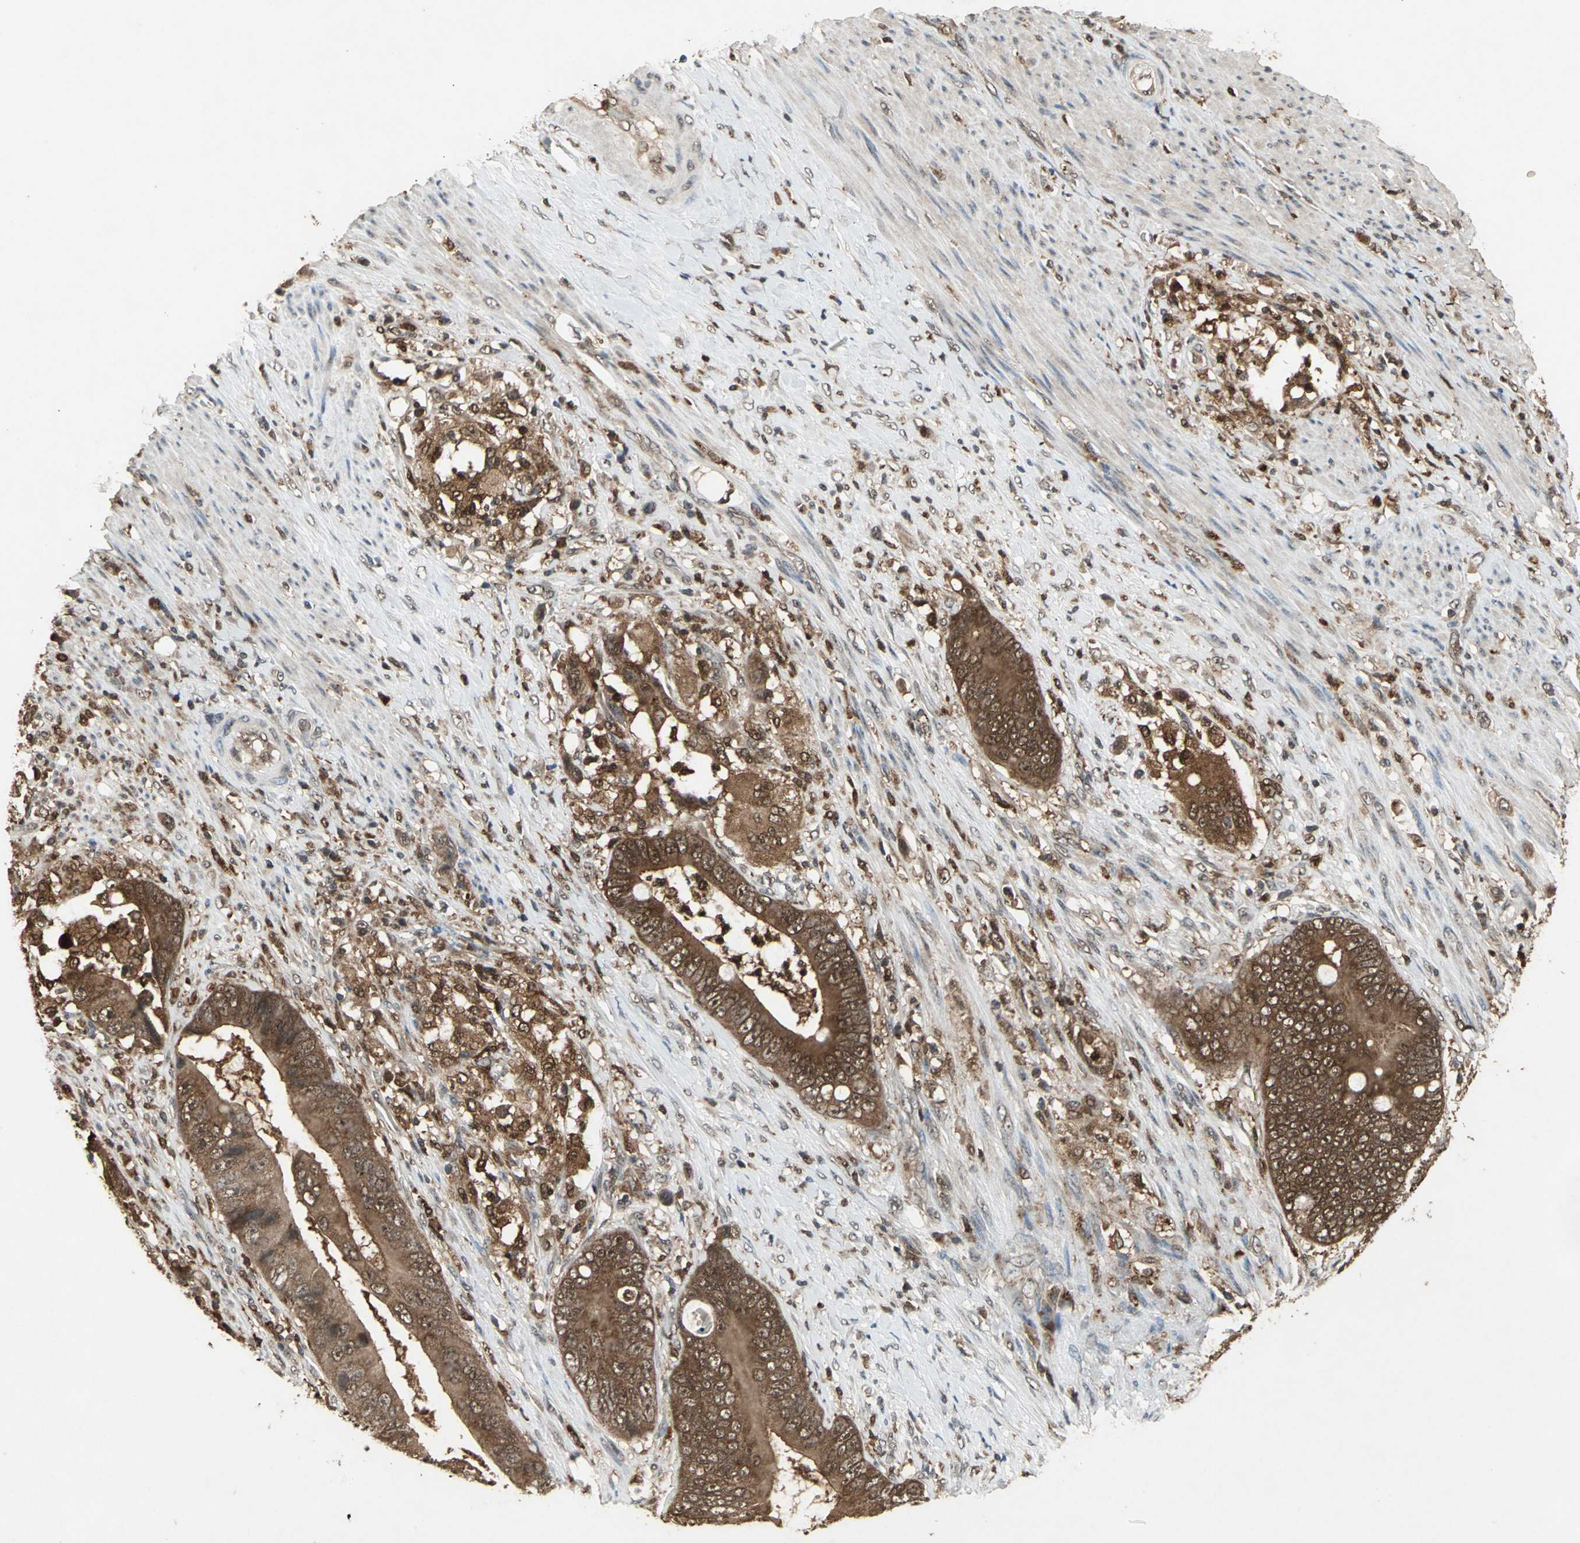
{"staining": {"intensity": "strong", "quantity": ">75%", "location": "cytoplasmic/membranous,nuclear"}, "tissue": "colorectal cancer", "cell_type": "Tumor cells", "image_type": "cancer", "snomed": [{"axis": "morphology", "description": "Adenocarcinoma, NOS"}, {"axis": "topography", "description": "Rectum"}], "caption": "IHC of human colorectal cancer shows high levels of strong cytoplasmic/membranous and nuclear expression in approximately >75% of tumor cells. (DAB (3,3'-diaminobenzidine) IHC, brown staining for protein, blue staining for nuclei).", "gene": "PYCARD", "patient": {"sex": "female", "age": 77}}